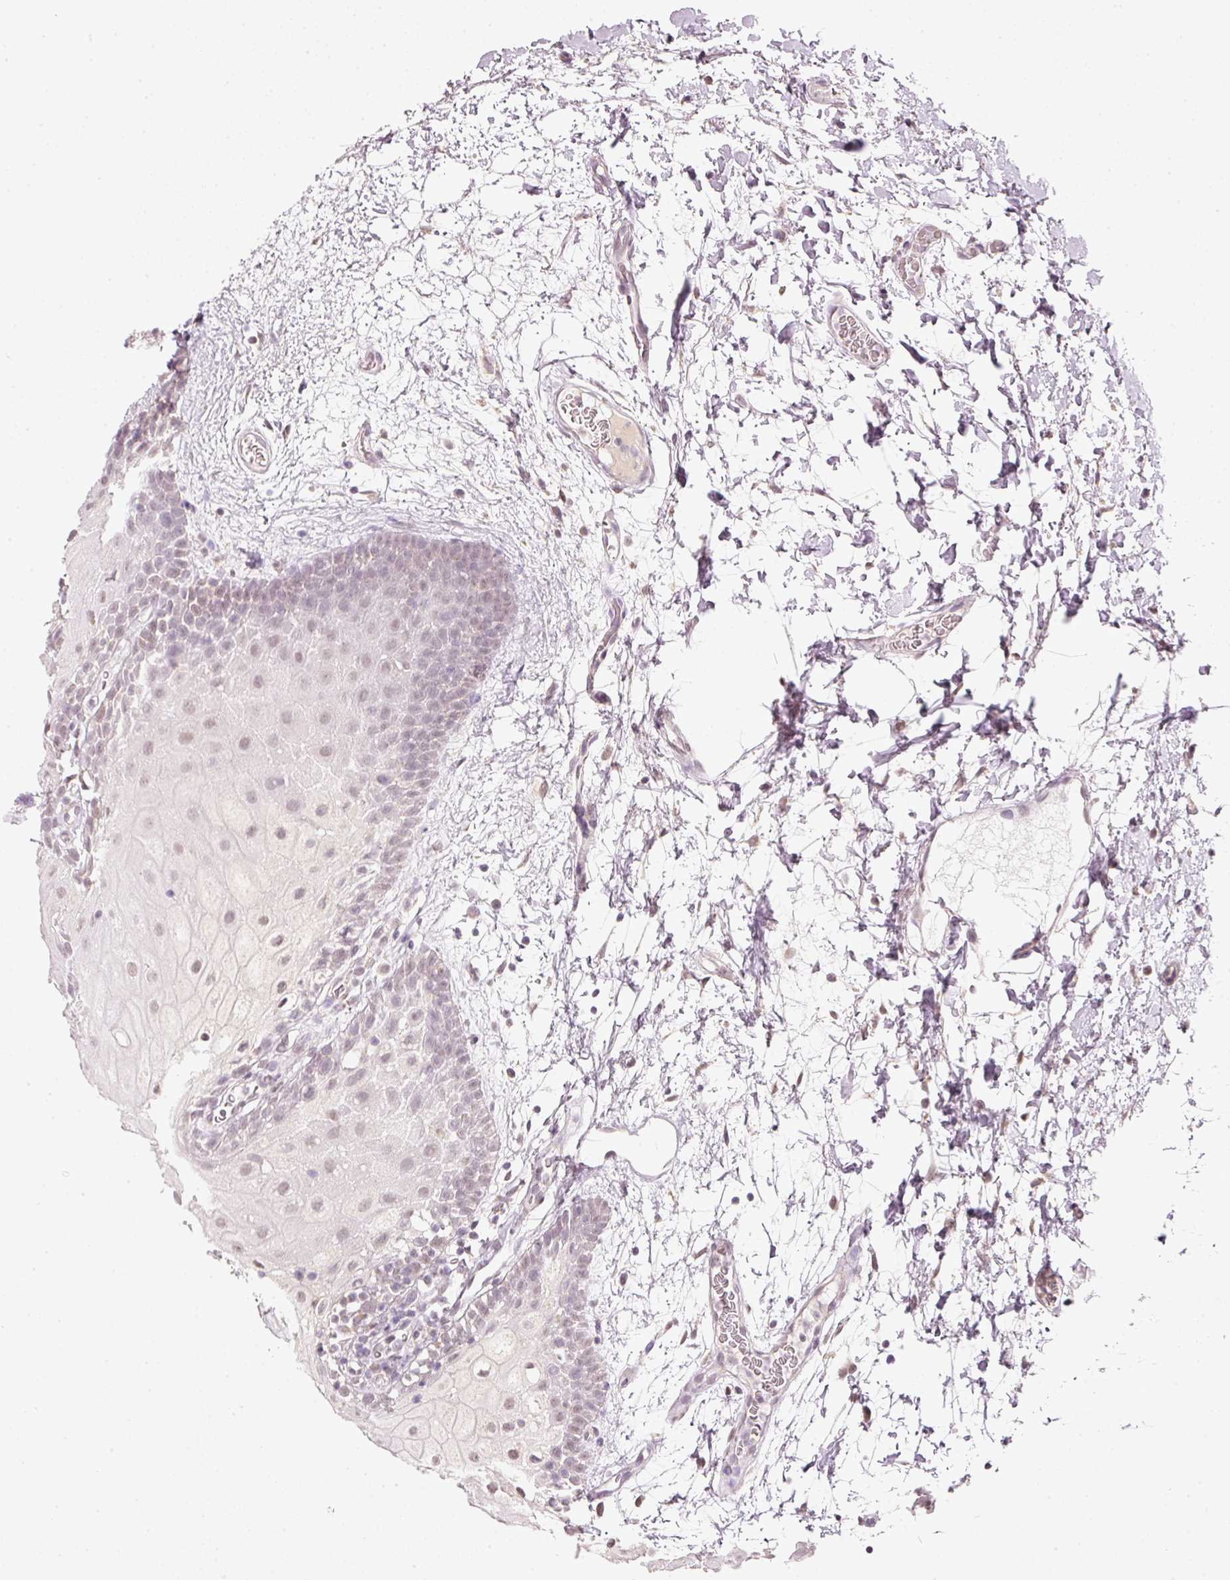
{"staining": {"intensity": "weak", "quantity": "25%-75%", "location": "nuclear"}, "tissue": "oral mucosa", "cell_type": "Squamous epithelial cells", "image_type": "normal", "snomed": [{"axis": "morphology", "description": "Normal tissue, NOS"}, {"axis": "morphology", "description": "Squamous cell carcinoma, NOS"}, {"axis": "topography", "description": "Oral tissue"}, {"axis": "topography", "description": "Tounge, NOS"}, {"axis": "topography", "description": "Head-Neck"}], "caption": "A high-resolution image shows IHC staining of unremarkable oral mucosa, which demonstrates weak nuclear expression in about 25%-75% of squamous epithelial cells.", "gene": "FSTL3", "patient": {"sex": "male", "age": 76}}